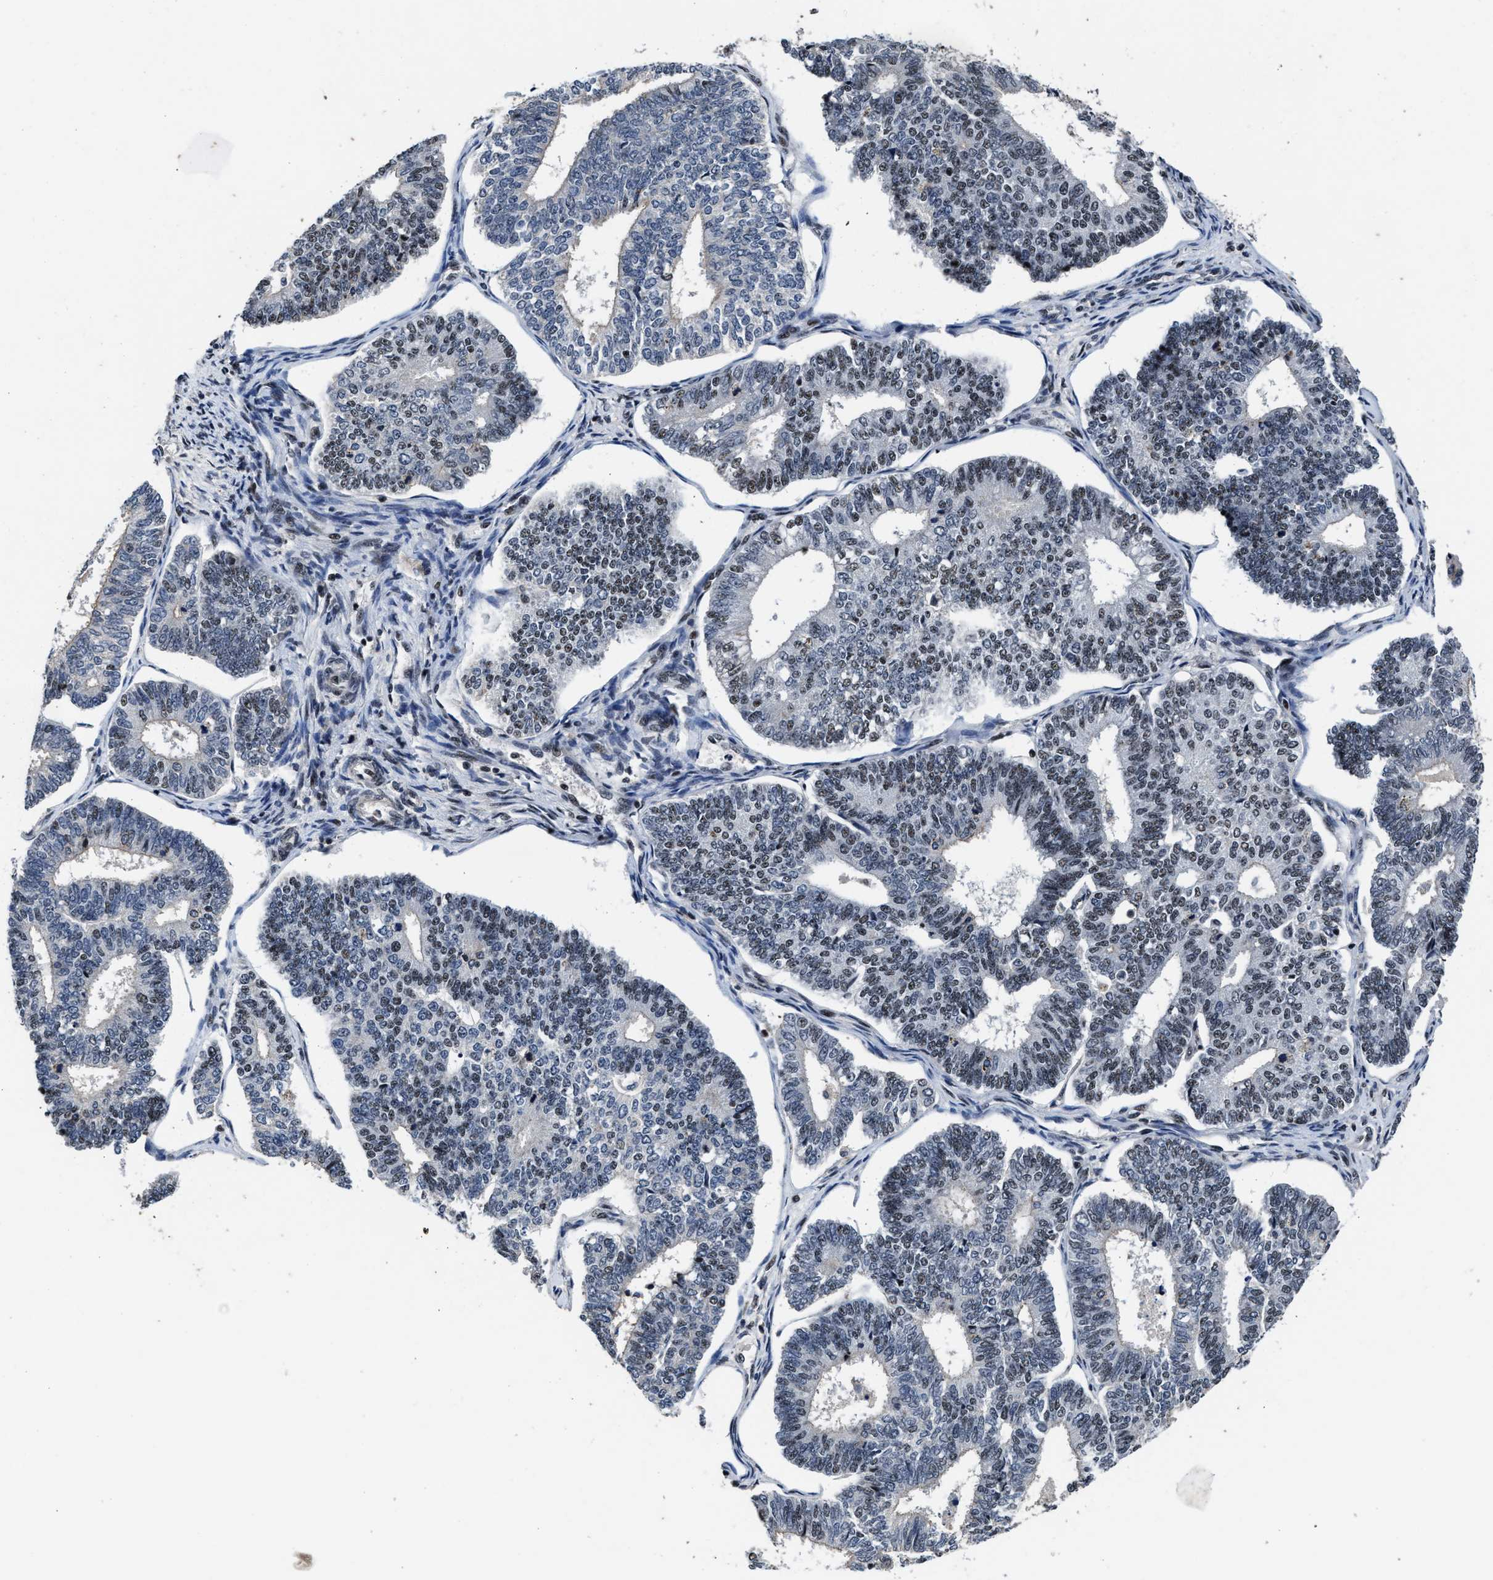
{"staining": {"intensity": "weak", "quantity": "25%-75%", "location": "nuclear"}, "tissue": "endometrial cancer", "cell_type": "Tumor cells", "image_type": "cancer", "snomed": [{"axis": "morphology", "description": "Adenocarcinoma, NOS"}, {"axis": "topography", "description": "Endometrium"}], "caption": "A low amount of weak nuclear positivity is present in approximately 25%-75% of tumor cells in endometrial cancer (adenocarcinoma) tissue.", "gene": "ZNF233", "patient": {"sex": "female", "age": 70}}